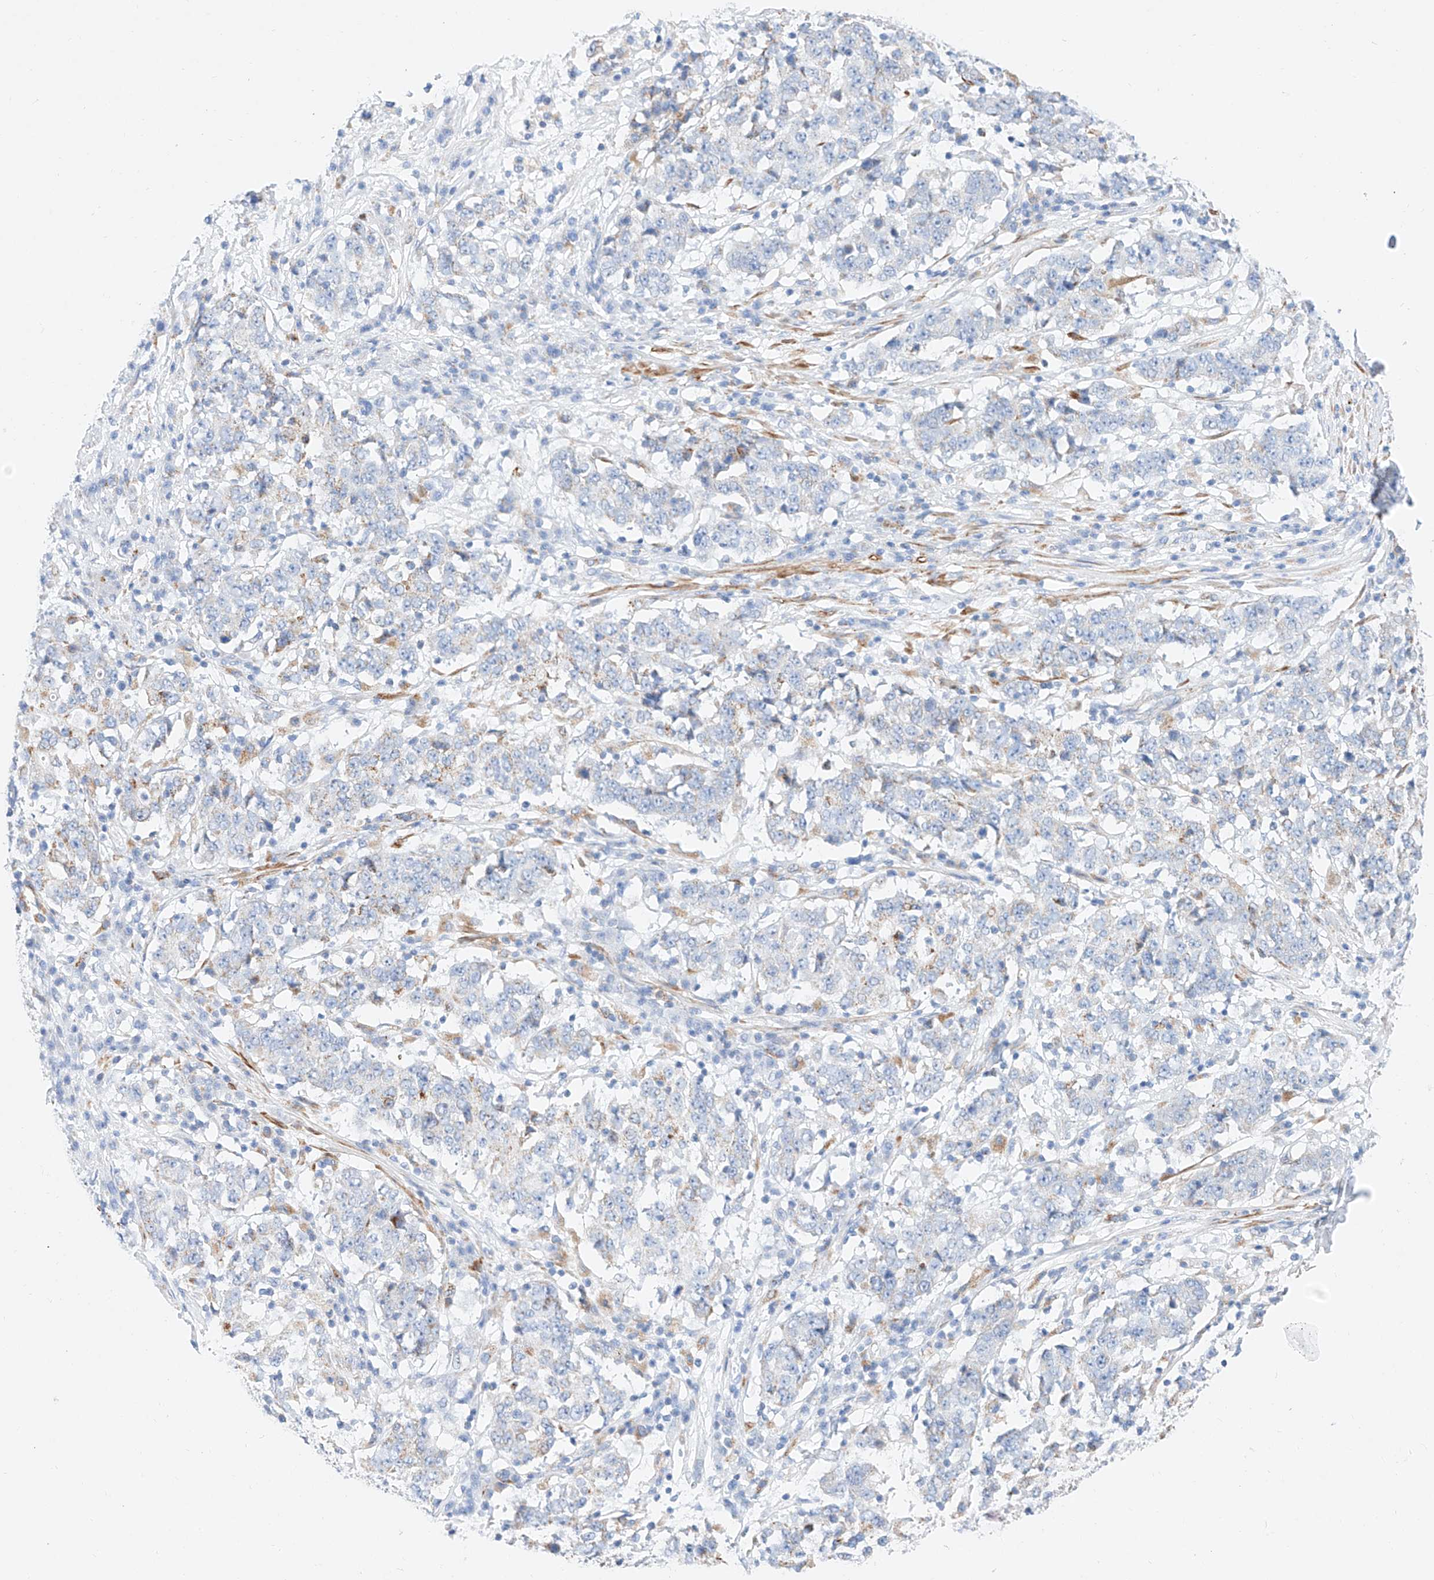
{"staining": {"intensity": "weak", "quantity": "<25%", "location": "cytoplasmic/membranous"}, "tissue": "stomach cancer", "cell_type": "Tumor cells", "image_type": "cancer", "snomed": [{"axis": "morphology", "description": "Adenocarcinoma, NOS"}, {"axis": "topography", "description": "Stomach"}], "caption": "DAB (3,3'-diaminobenzidine) immunohistochemical staining of adenocarcinoma (stomach) demonstrates no significant positivity in tumor cells. The staining is performed using DAB brown chromogen with nuclei counter-stained in using hematoxylin.", "gene": "C6orf62", "patient": {"sex": "male", "age": 59}}